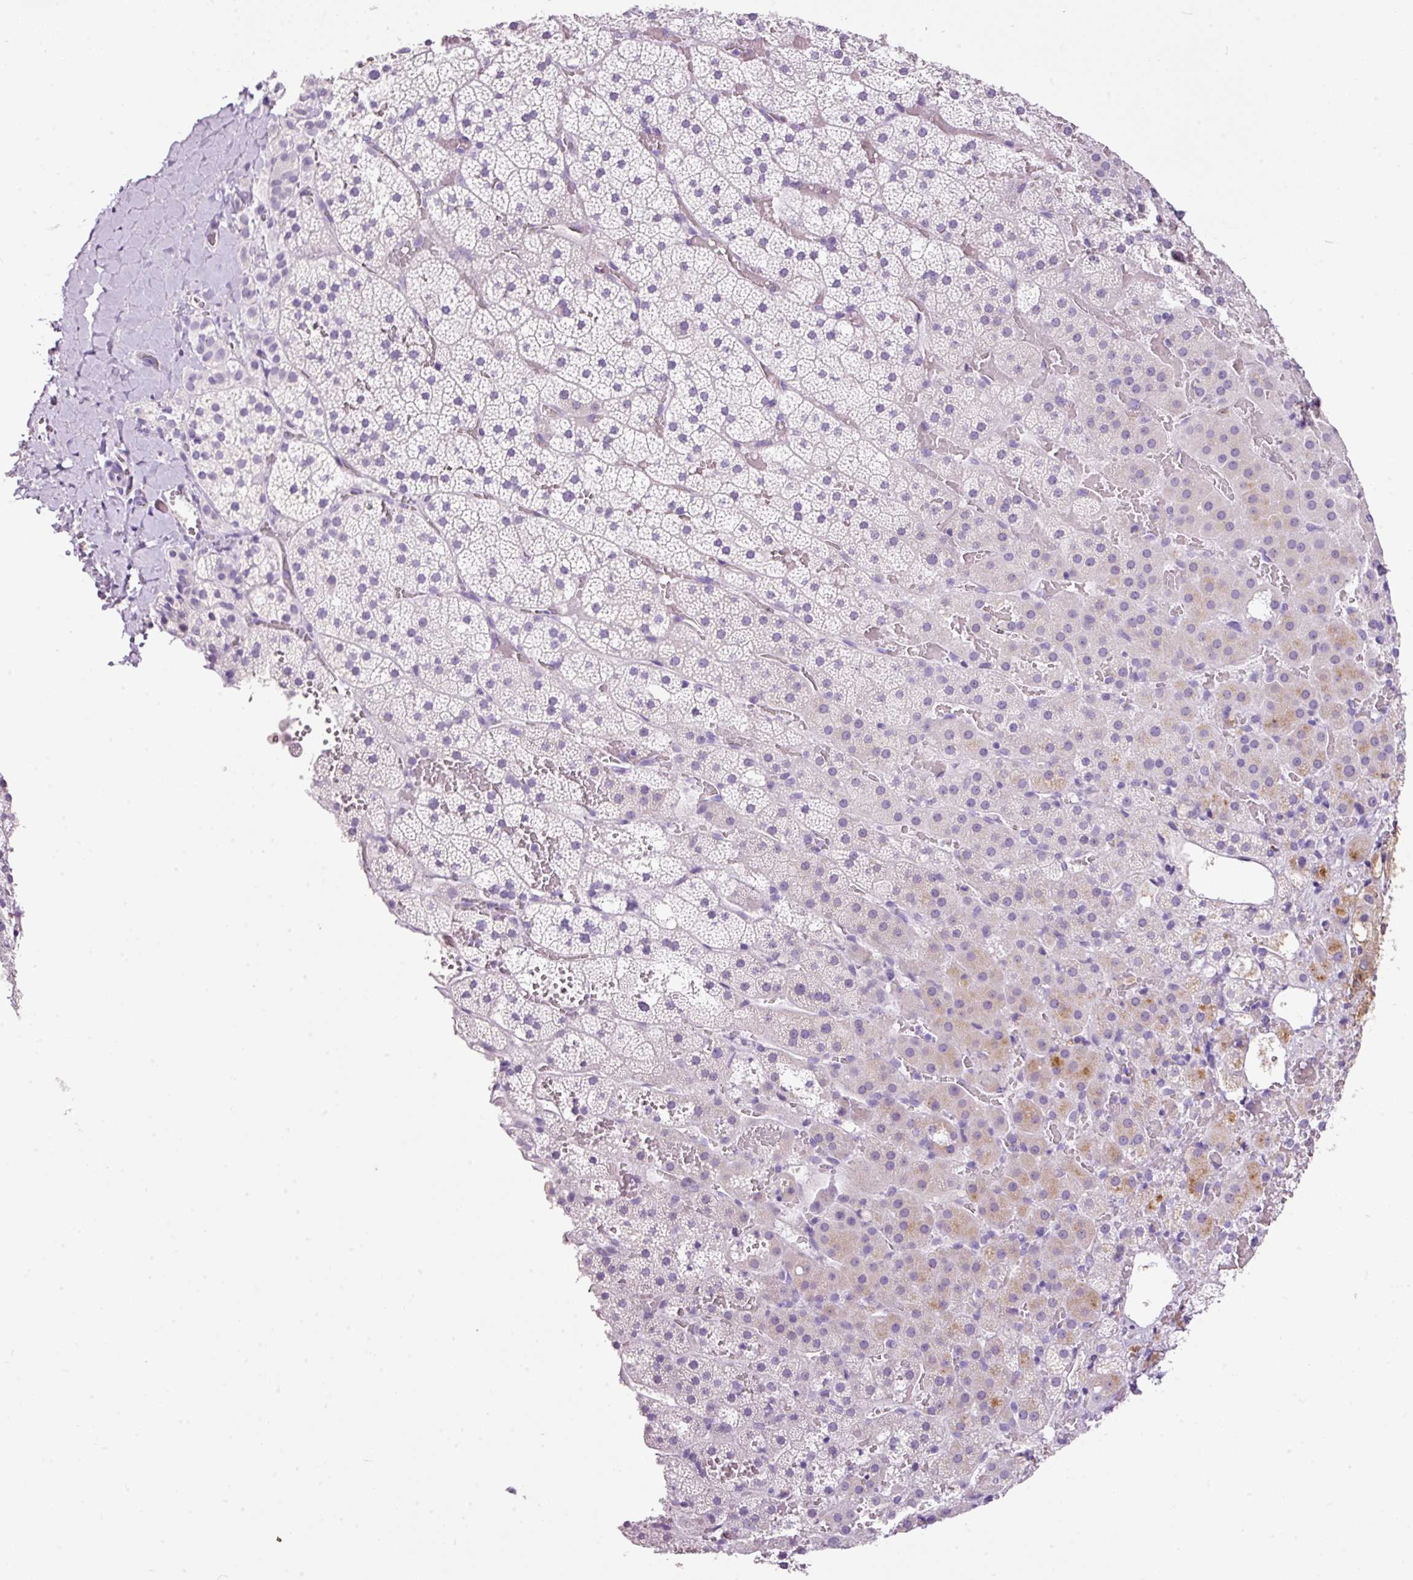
{"staining": {"intensity": "moderate", "quantity": "<25%", "location": "cytoplasmic/membranous"}, "tissue": "adrenal gland", "cell_type": "Glandular cells", "image_type": "normal", "snomed": [{"axis": "morphology", "description": "Normal tissue, NOS"}, {"axis": "topography", "description": "Adrenal gland"}], "caption": "Adrenal gland stained for a protein displays moderate cytoplasmic/membranous positivity in glandular cells. Immunohistochemistry stains the protein in brown and the nuclei are stained blue.", "gene": "BSND", "patient": {"sex": "male", "age": 53}}